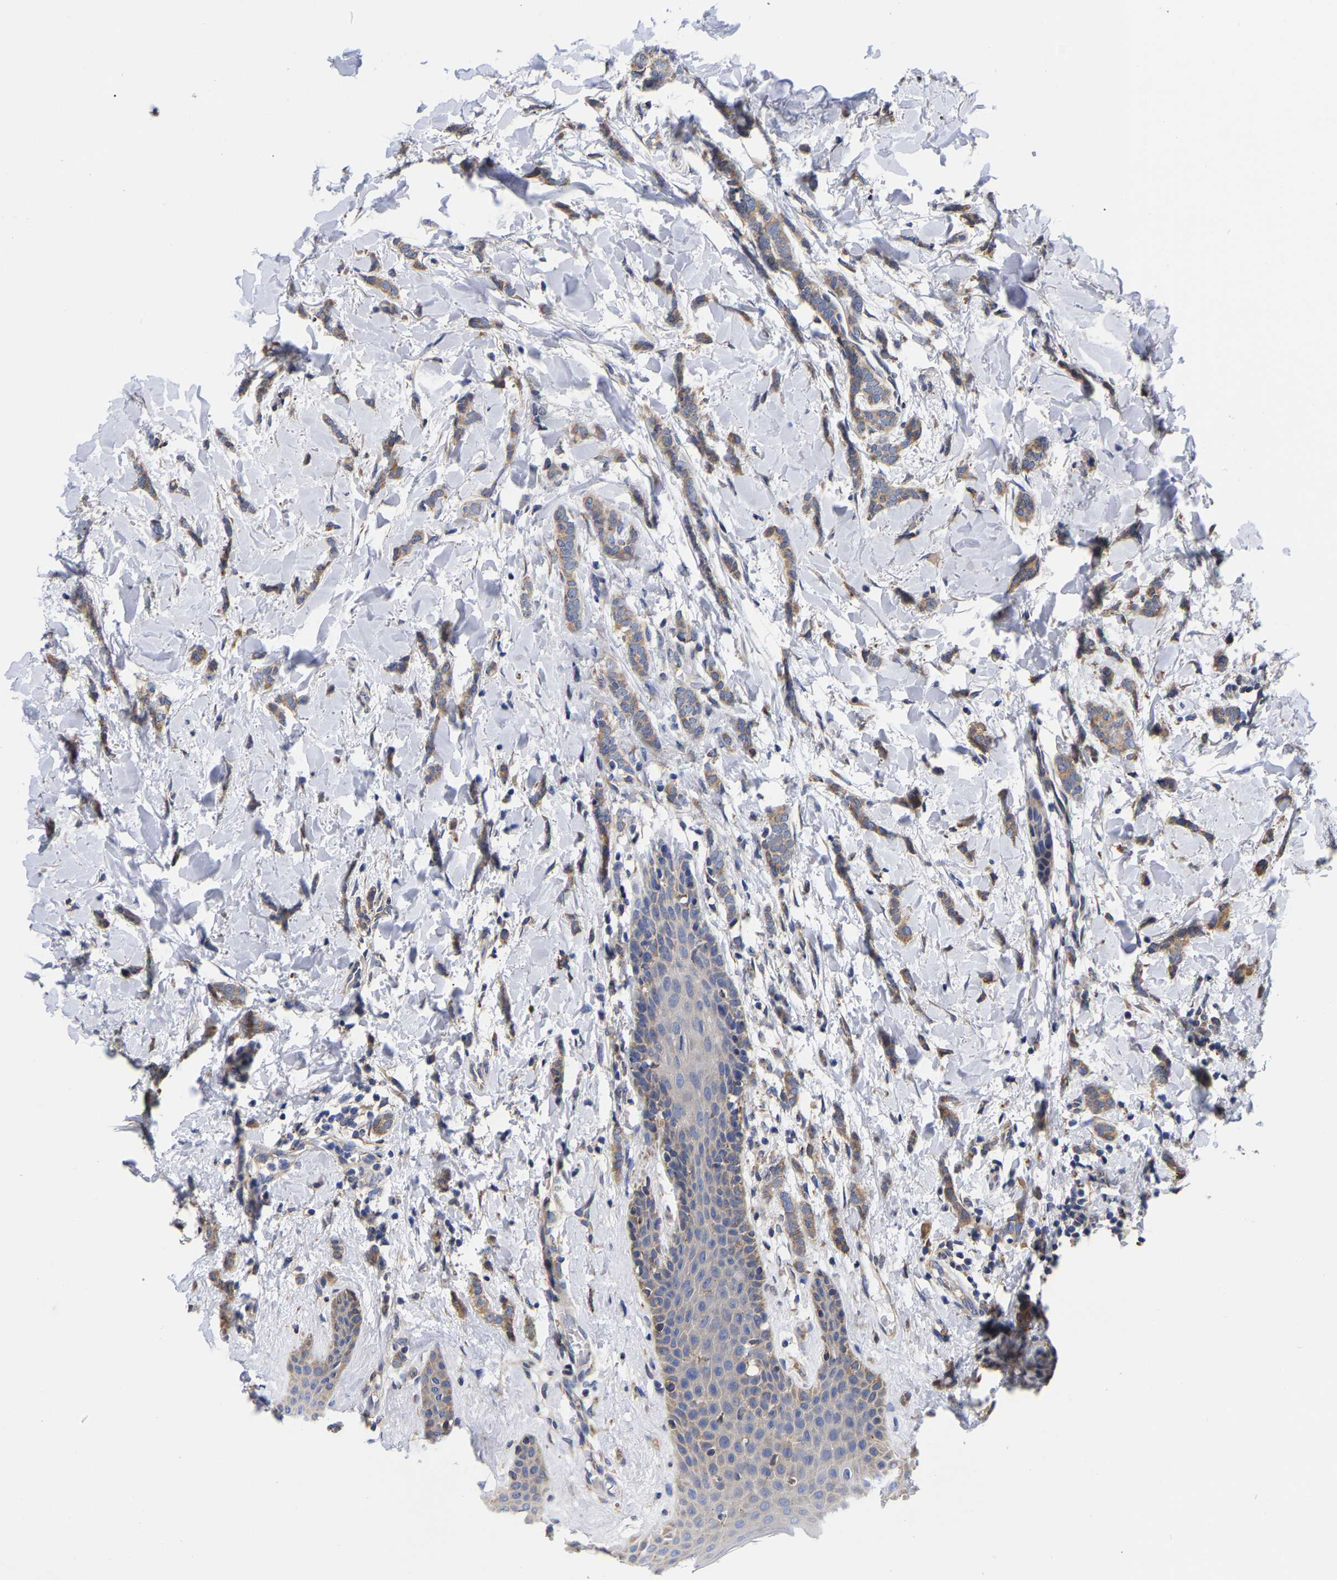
{"staining": {"intensity": "moderate", "quantity": ">75%", "location": "cytoplasmic/membranous"}, "tissue": "breast cancer", "cell_type": "Tumor cells", "image_type": "cancer", "snomed": [{"axis": "morphology", "description": "Lobular carcinoma"}, {"axis": "topography", "description": "Skin"}, {"axis": "topography", "description": "Breast"}], "caption": "Immunohistochemistry micrograph of human lobular carcinoma (breast) stained for a protein (brown), which shows medium levels of moderate cytoplasmic/membranous positivity in approximately >75% of tumor cells.", "gene": "CFAP298", "patient": {"sex": "female", "age": 46}}